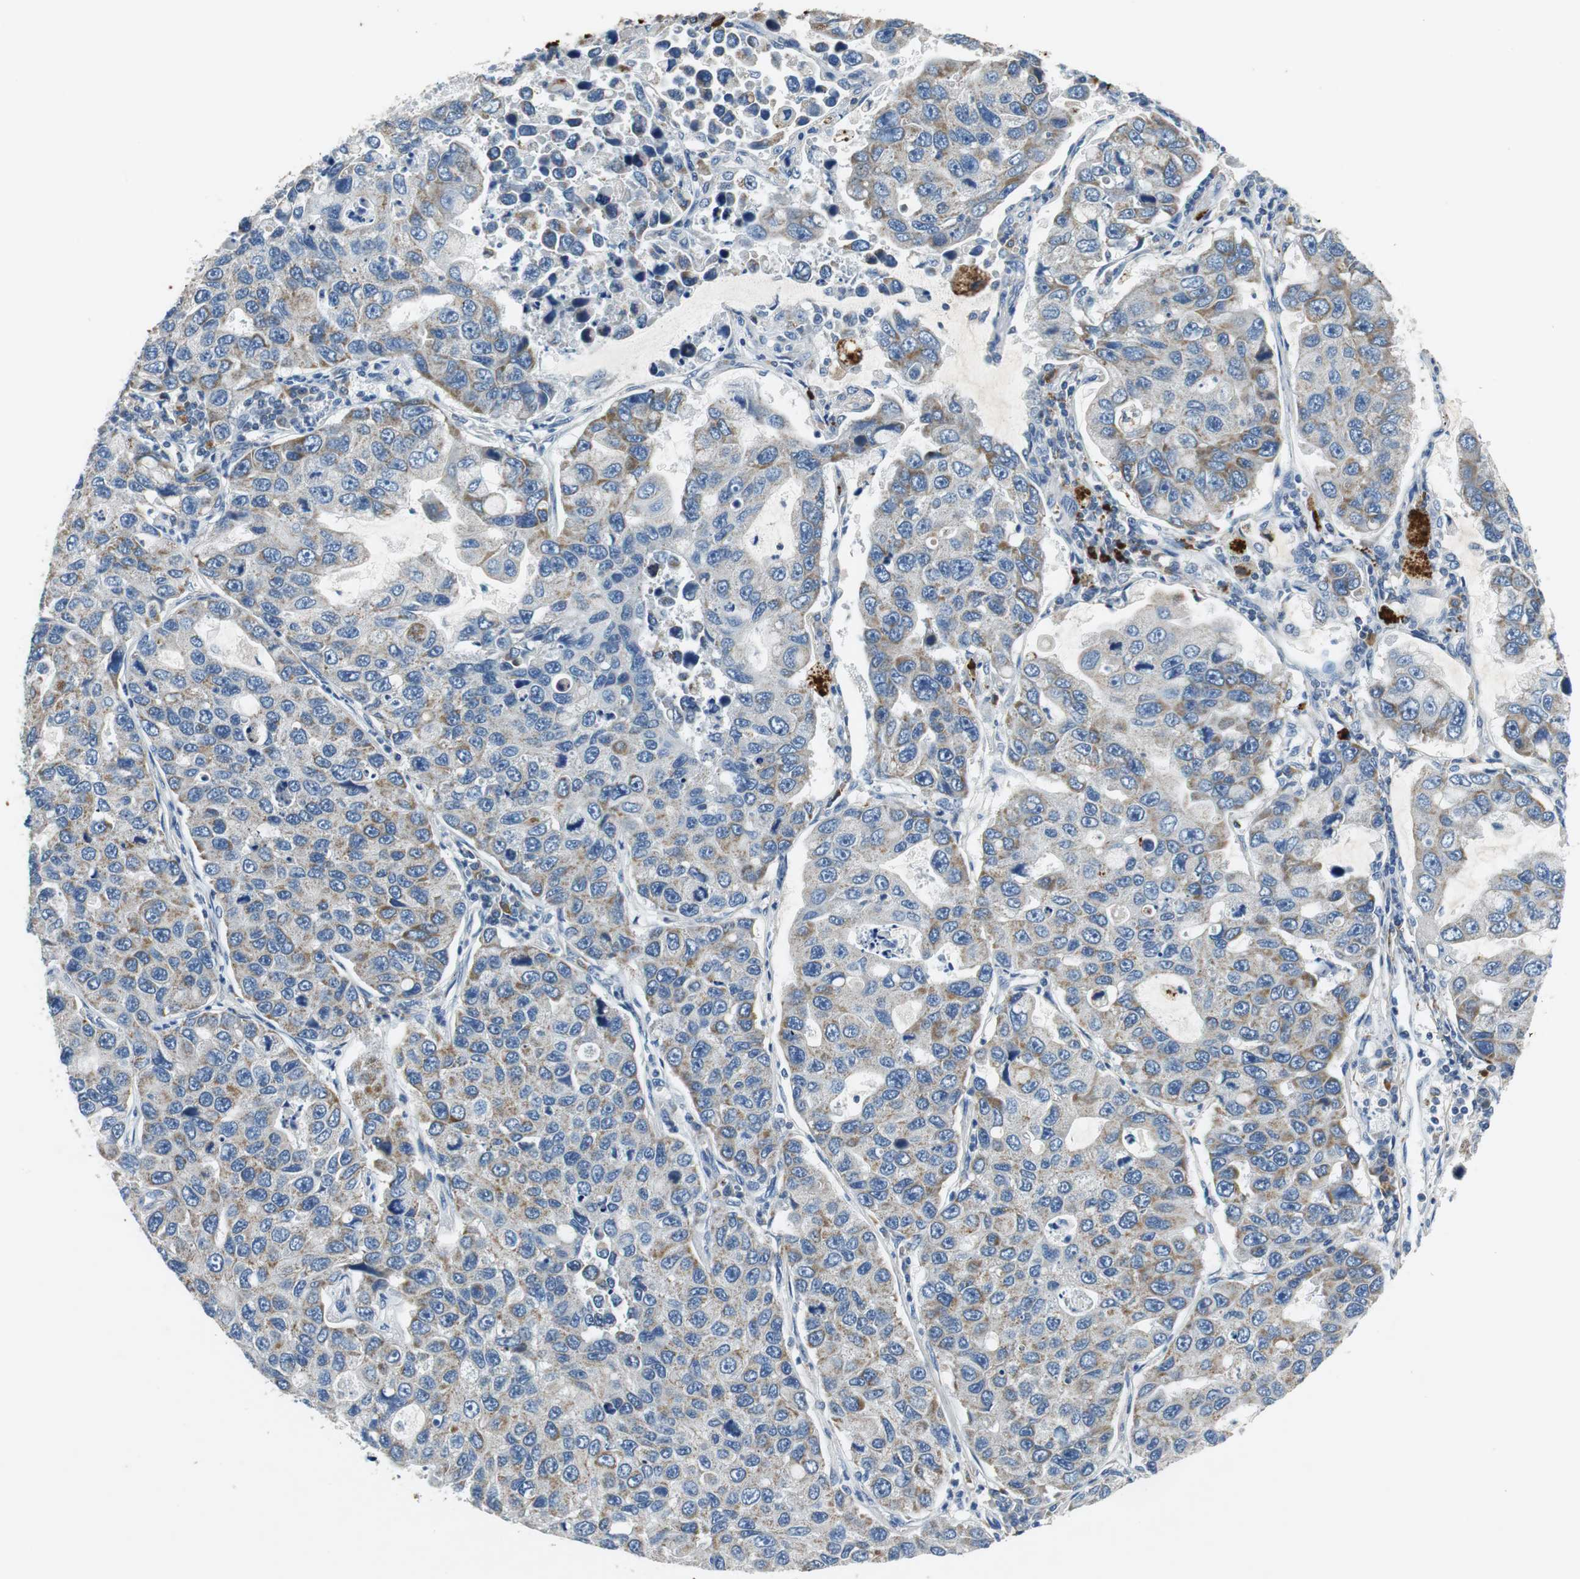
{"staining": {"intensity": "weak", "quantity": "25%-75%", "location": "cytoplasmic/membranous"}, "tissue": "lung cancer", "cell_type": "Tumor cells", "image_type": "cancer", "snomed": [{"axis": "morphology", "description": "Adenocarcinoma, NOS"}, {"axis": "topography", "description": "Lung"}], "caption": "Immunohistochemical staining of human lung cancer (adenocarcinoma) shows low levels of weak cytoplasmic/membranous expression in approximately 25%-75% of tumor cells. (Brightfield microscopy of DAB IHC at high magnification).", "gene": "NLGN1", "patient": {"sex": "male", "age": 64}}